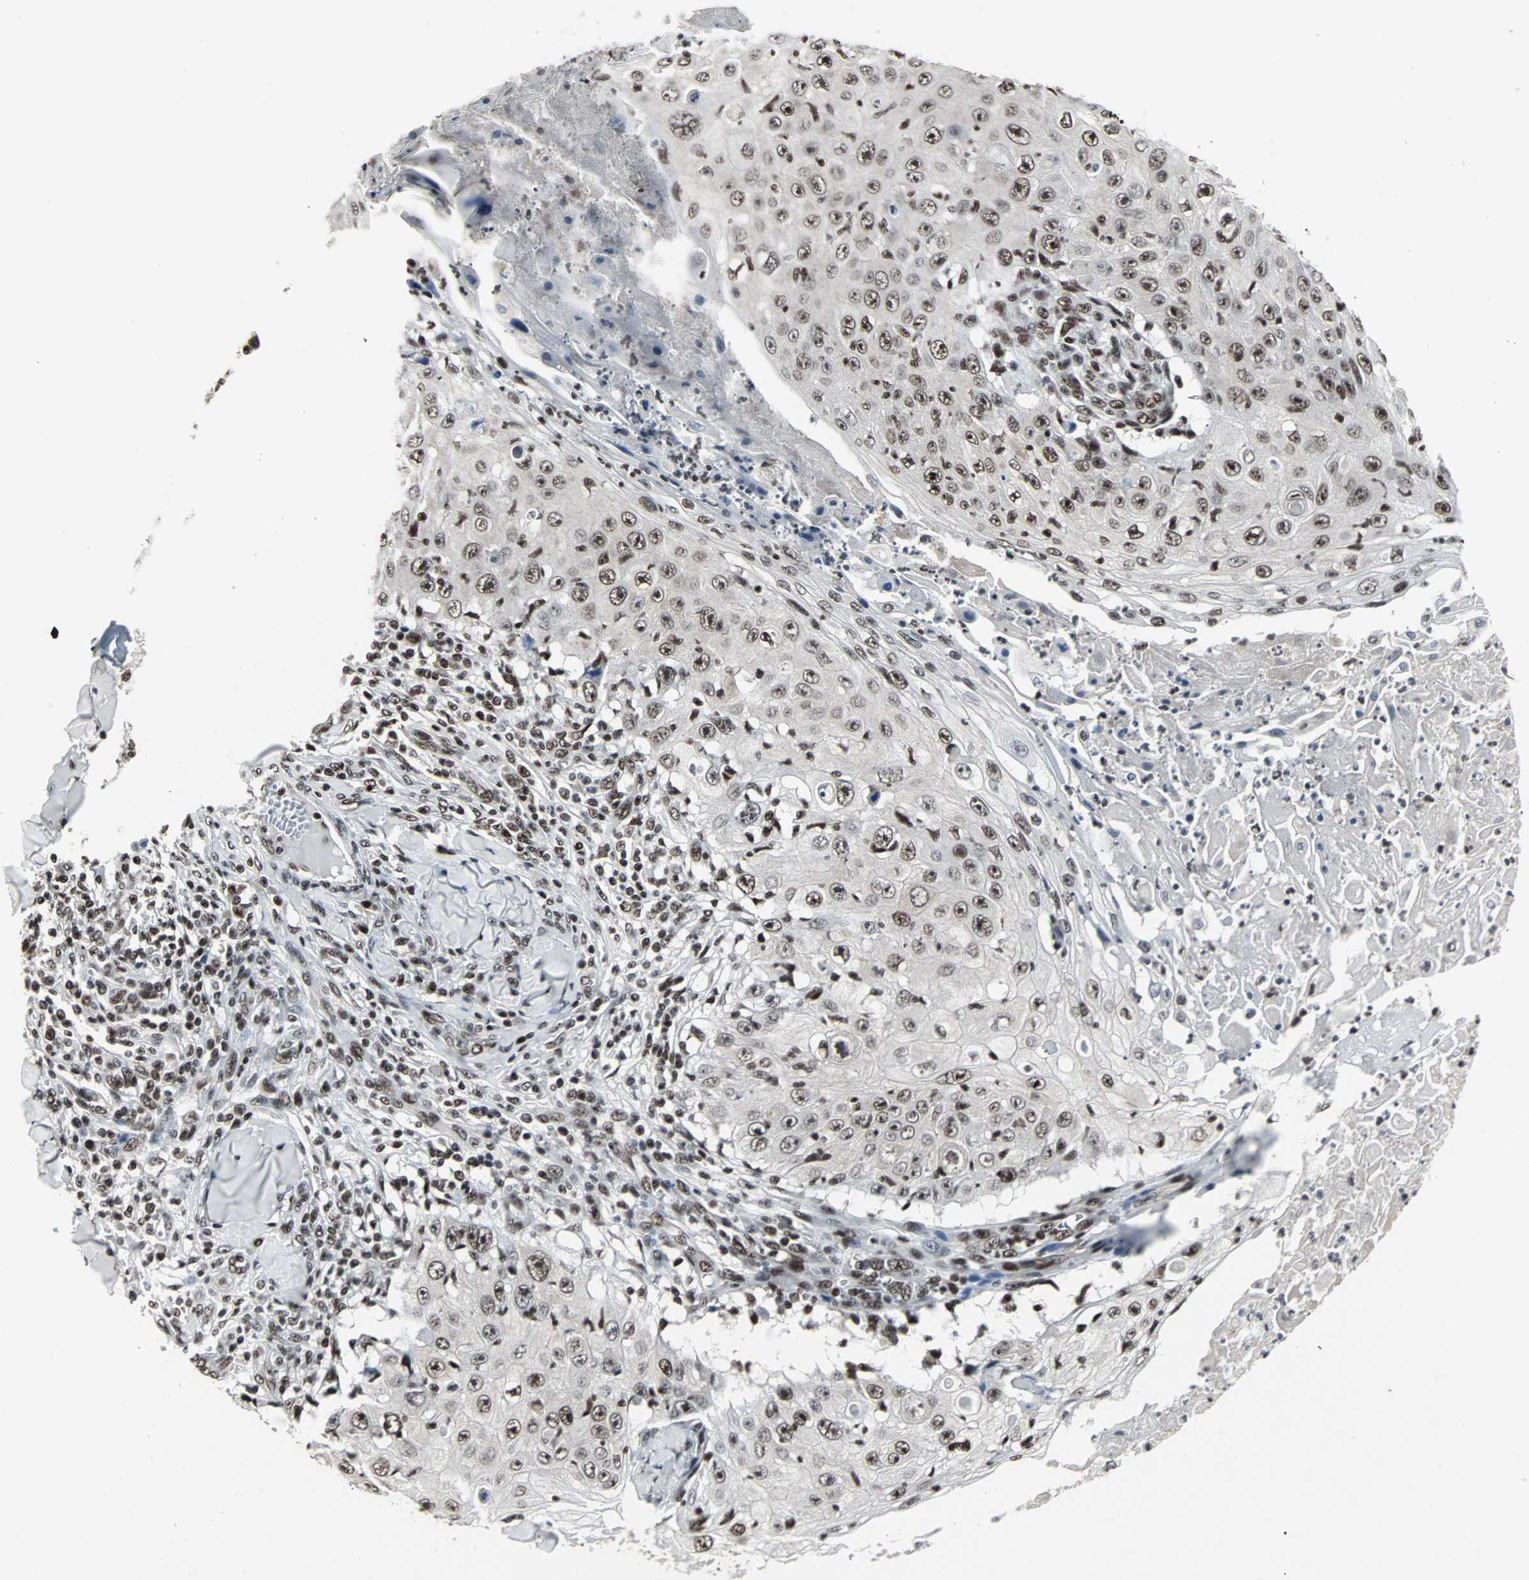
{"staining": {"intensity": "moderate", "quantity": ">75%", "location": "nuclear"}, "tissue": "skin cancer", "cell_type": "Tumor cells", "image_type": "cancer", "snomed": [{"axis": "morphology", "description": "Squamous cell carcinoma, NOS"}, {"axis": "topography", "description": "Skin"}], "caption": "Immunohistochemistry (IHC) (DAB) staining of human skin cancer exhibits moderate nuclear protein positivity in approximately >75% of tumor cells.", "gene": "PNKP", "patient": {"sex": "male", "age": 86}}